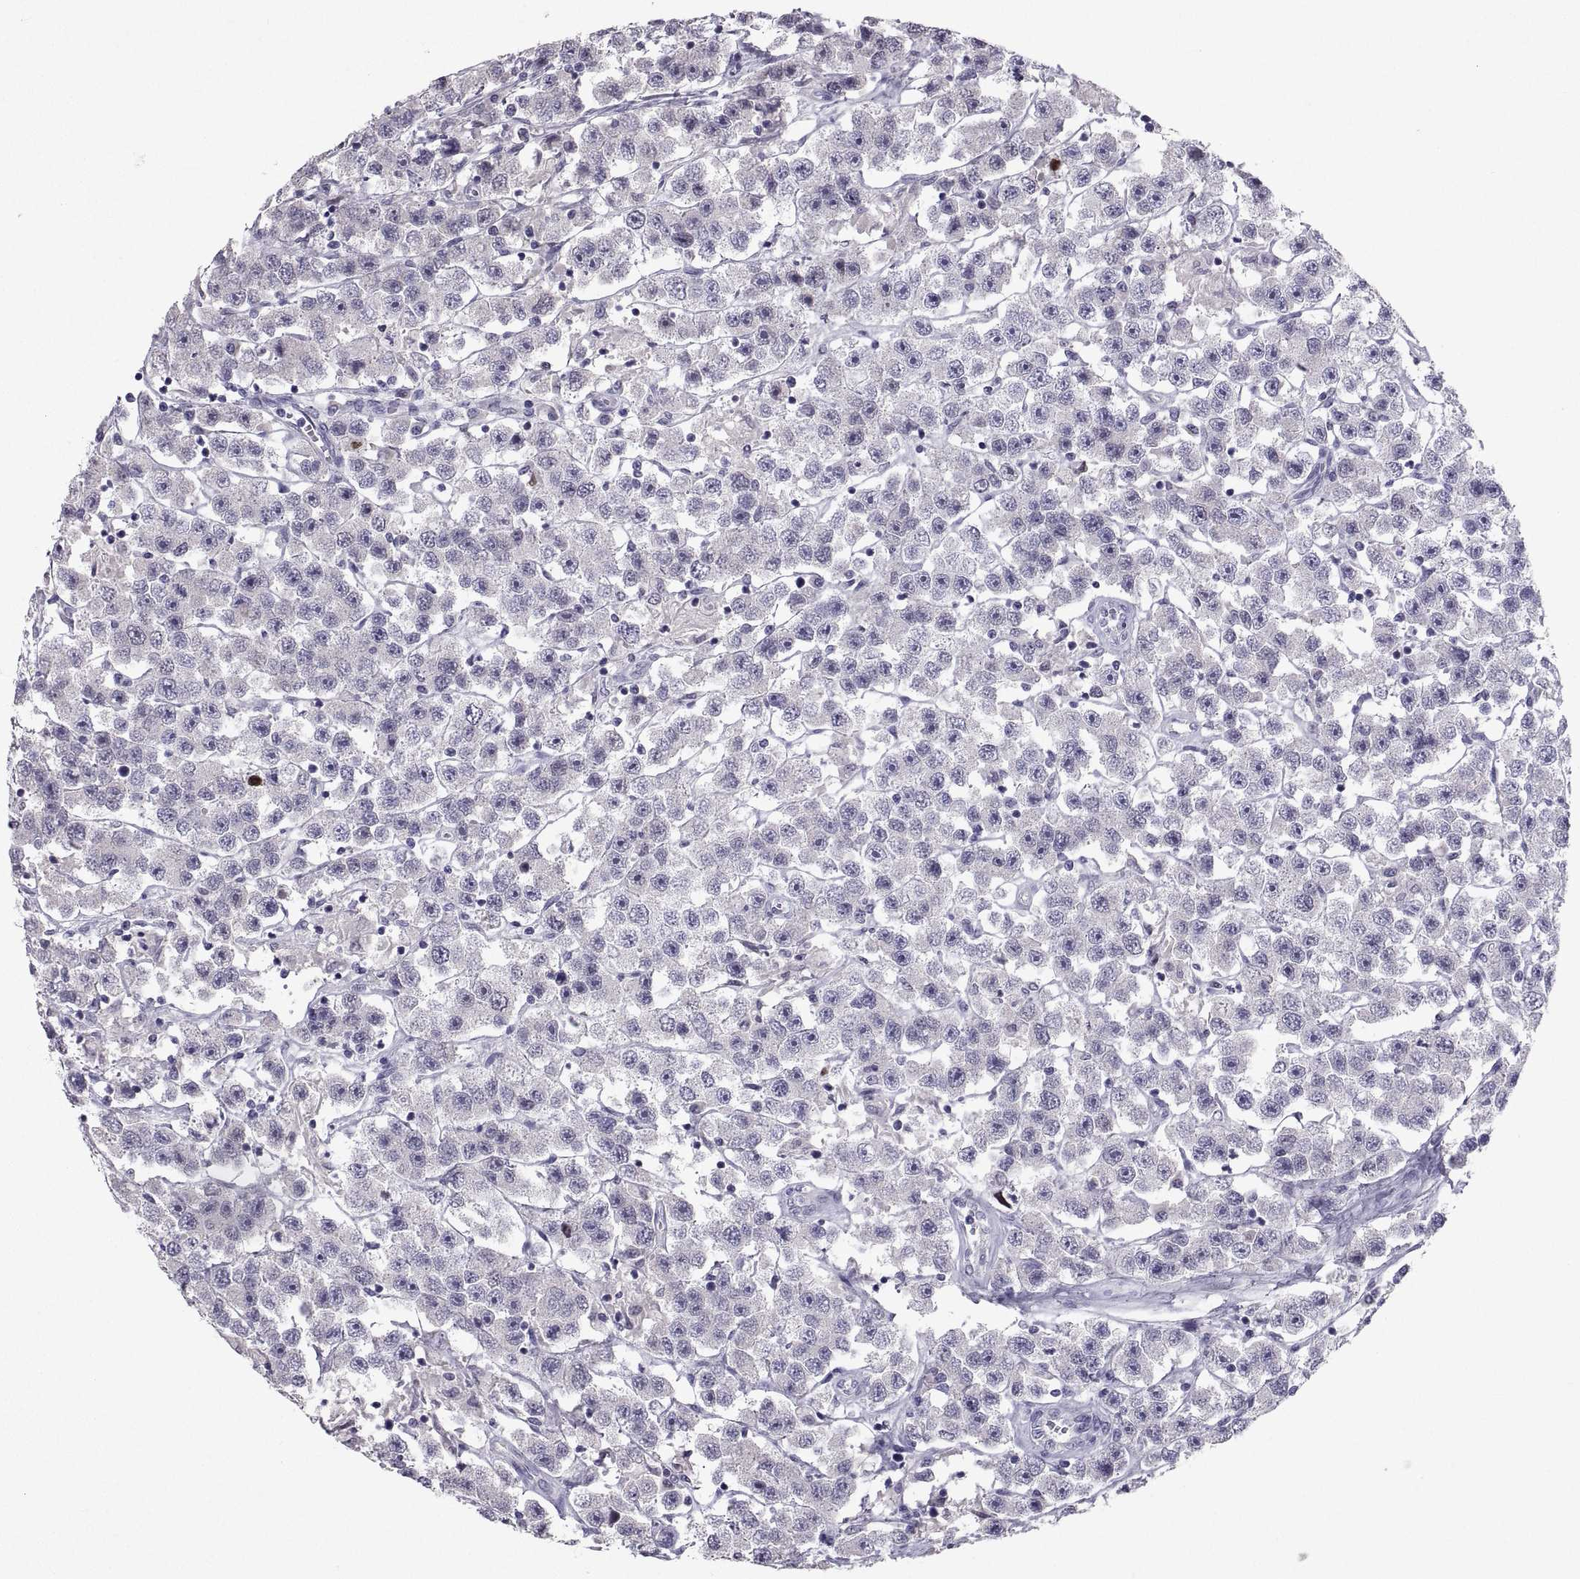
{"staining": {"intensity": "negative", "quantity": "none", "location": "none"}, "tissue": "testis cancer", "cell_type": "Tumor cells", "image_type": "cancer", "snomed": [{"axis": "morphology", "description": "Seminoma, NOS"}, {"axis": "topography", "description": "Testis"}], "caption": "Testis cancer stained for a protein using immunohistochemistry displays no expression tumor cells.", "gene": "SOX21", "patient": {"sex": "male", "age": 45}}